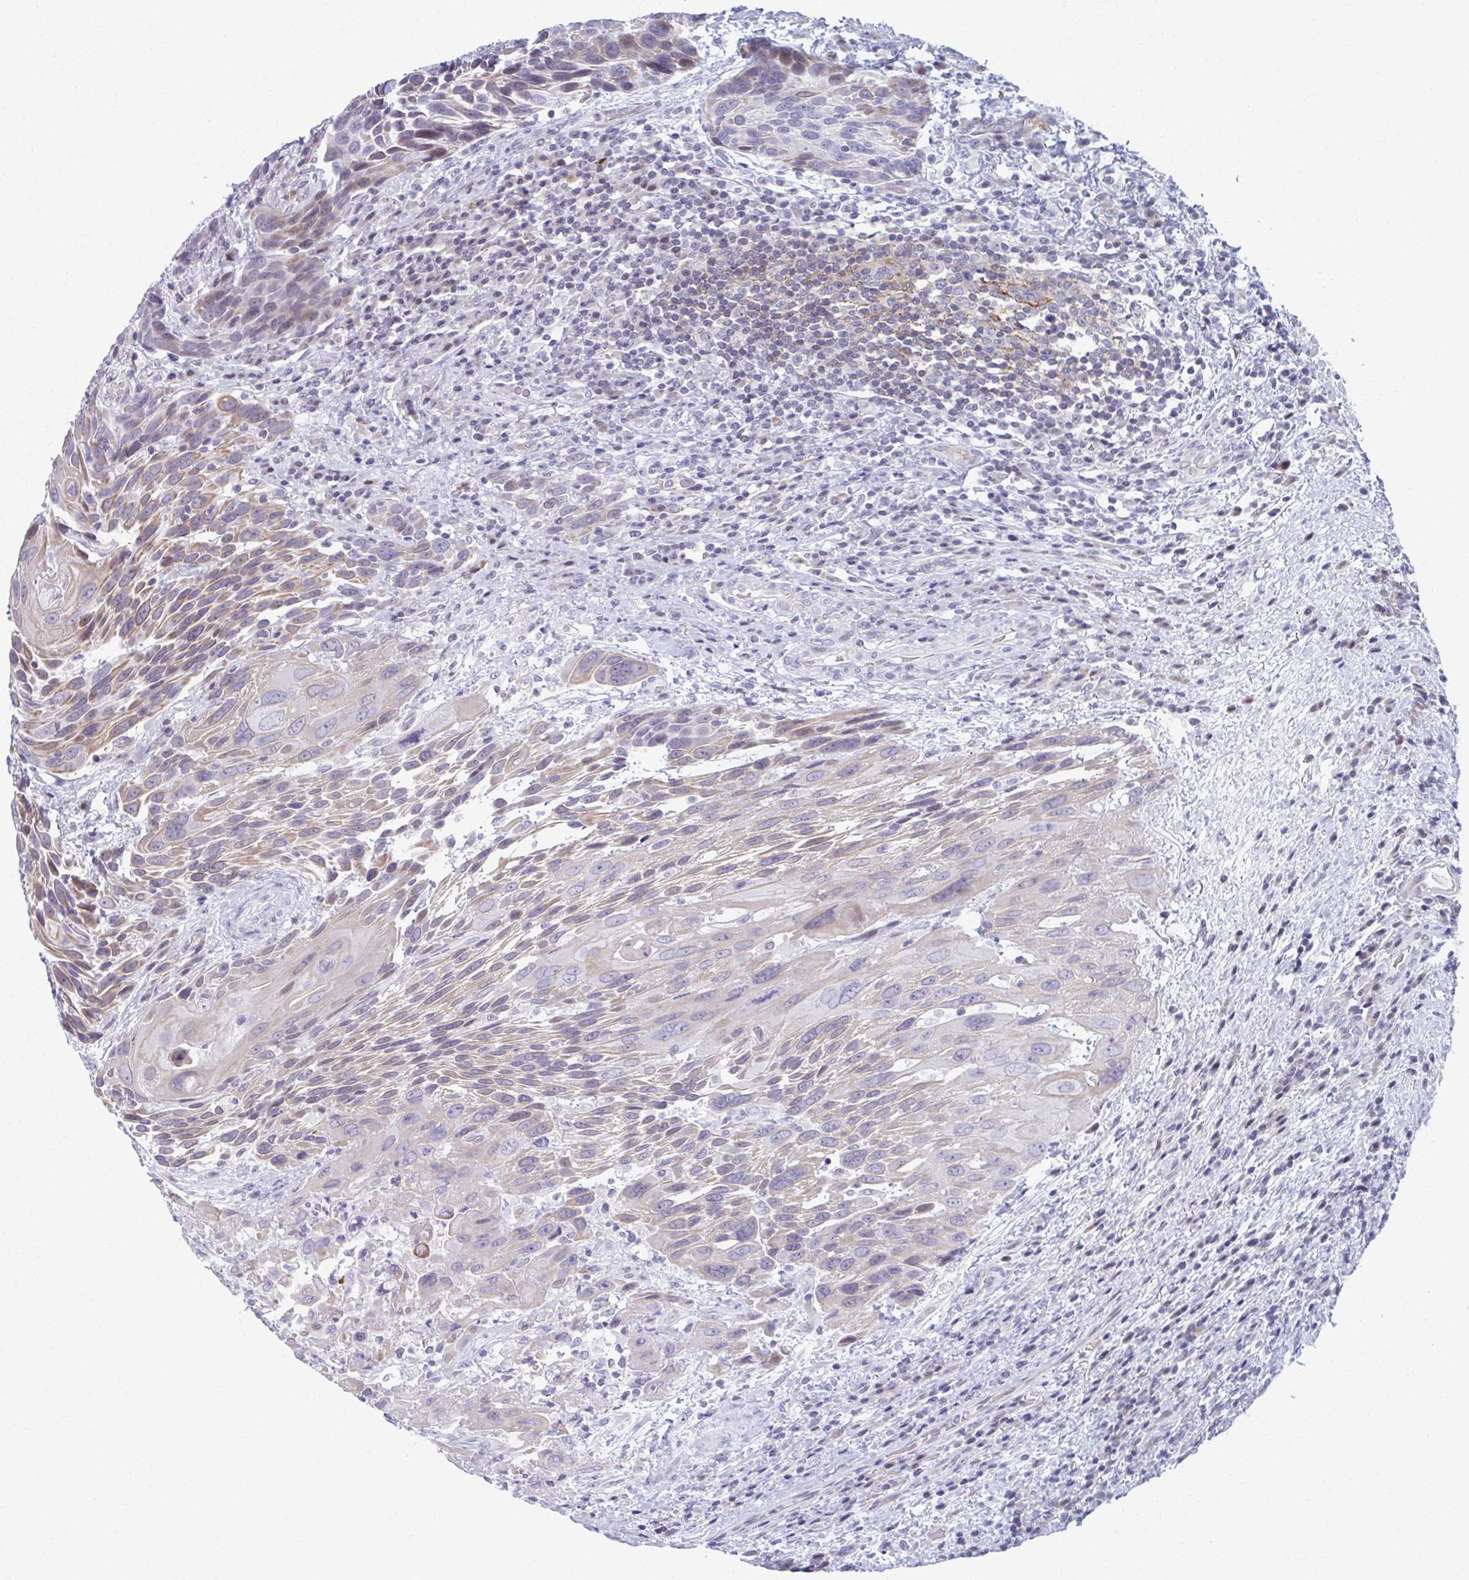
{"staining": {"intensity": "weak", "quantity": "25%-75%", "location": "cytoplasmic/membranous"}, "tissue": "urothelial cancer", "cell_type": "Tumor cells", "image_type": "cancer", "snomed": [{"axis": "morphology", "description": "Urothelial carcinoma, High grade"}, {"axis": "topography", "description": "Urinary bladder"}], "caption": "Human urothelial cancer stained with a protein marker displays weak staining in tumor cells.", "gene": "ABHD16B", "patient": {"sex": "female", "age": 70}}